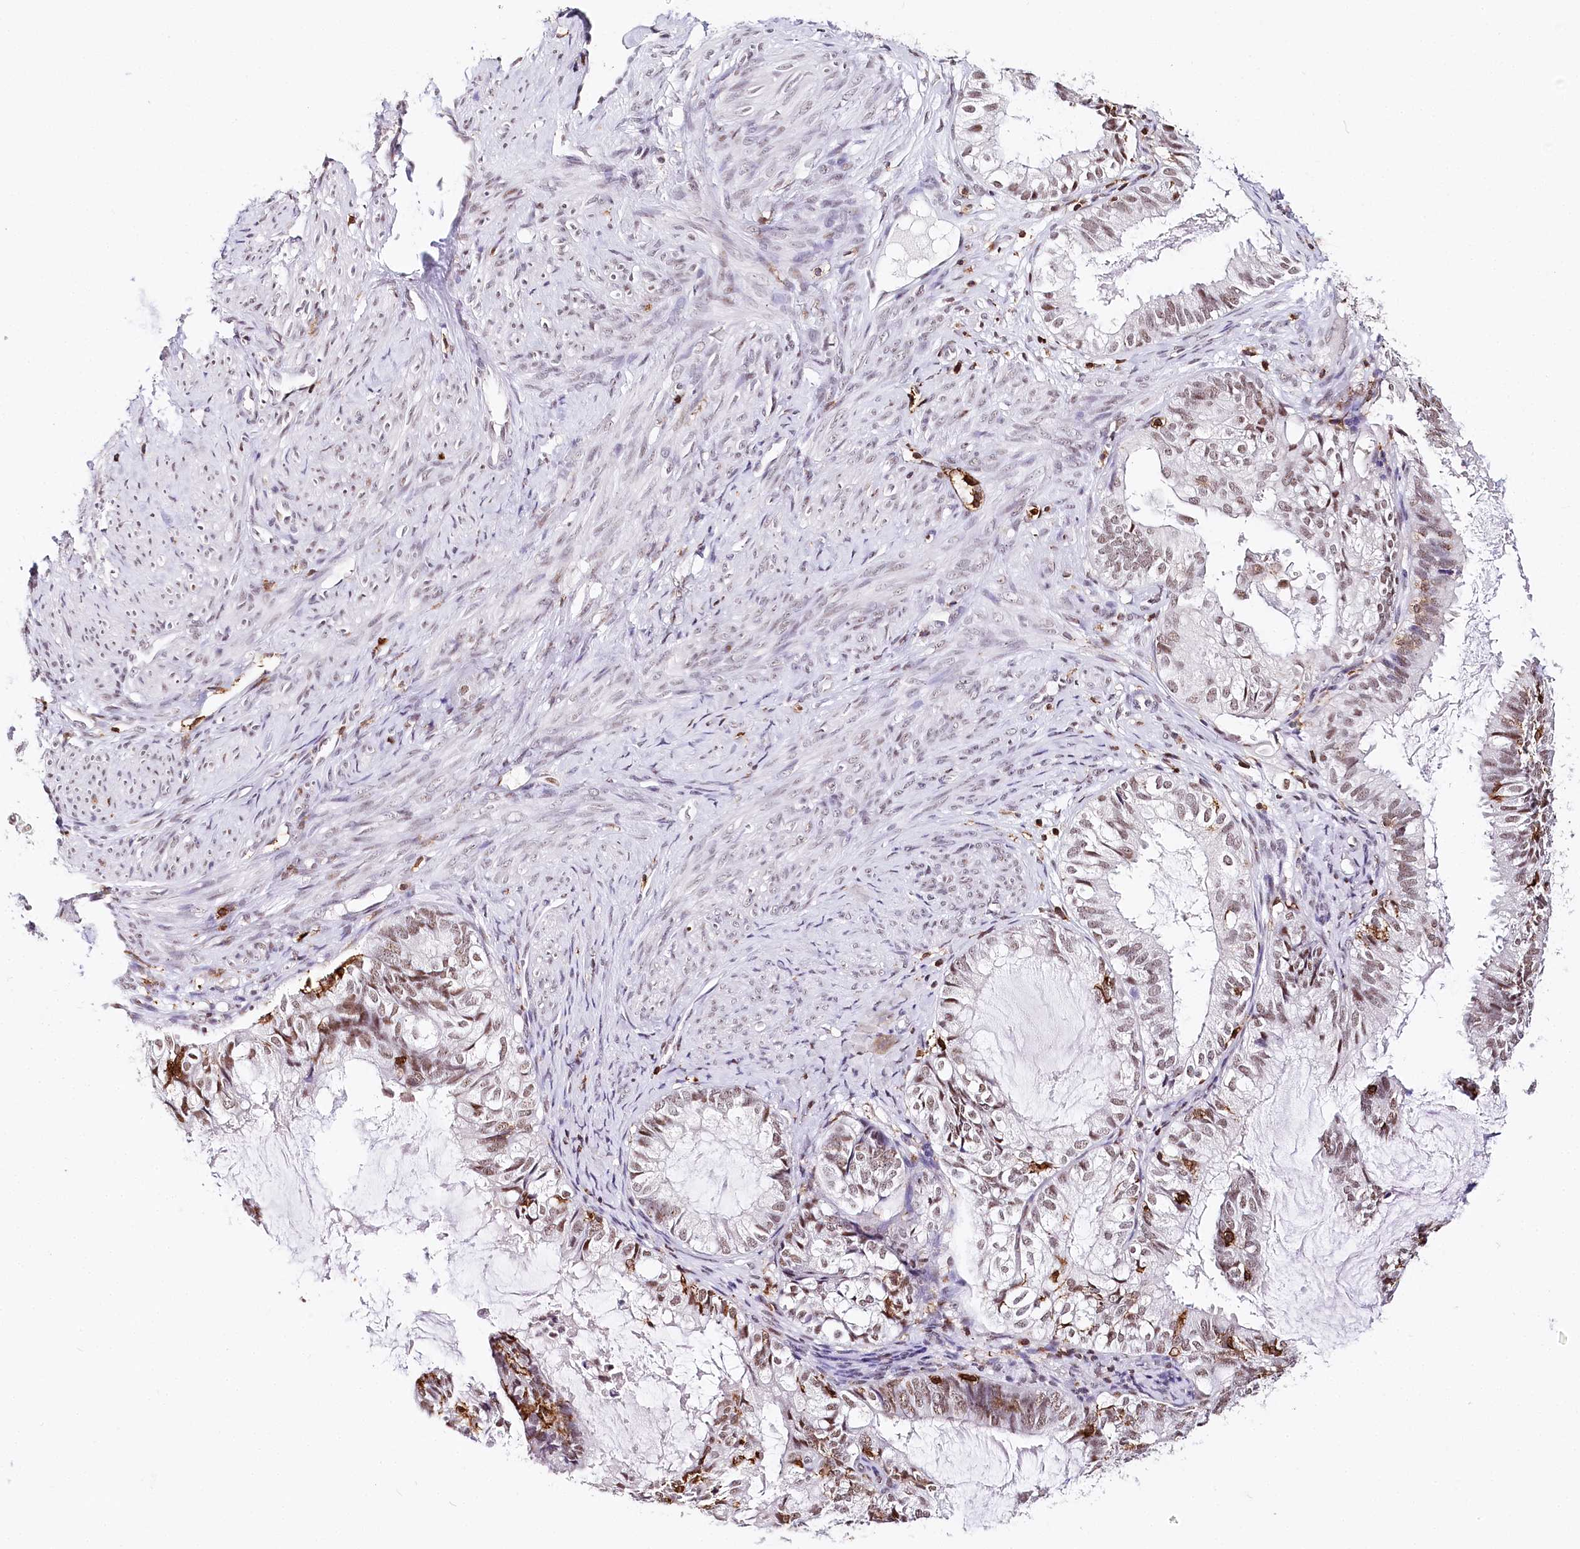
{"staining": {"intensity": "moderate", "quantity": ">75%", "location": "nuclear"}, "tissue": "cervical cancer", "cell_type": "Tumor cells", "image_type": "cancer", "snomed": [{"axis": "morphology", "description": "Normal tissue, NOS"}, {"axis": "morphology", "description": "Adenocarcinoma, NOS"}, {"axis": "topography", "description": "Cervix"}, {"axis": "topography", "description": "Endometrium"}], "caption": "Immunohistochemistry (IHC) histopathology image of neoplastic tissue: cervical cancer (adenocarcinoma) stained using IHC displays medium levels of moderate protein expression localized specifically in the nuclear of tumor cells, appearing as a nuclear brown color.", "gene": "BARD1", "patient": {"sex": "female", "age": 86}}